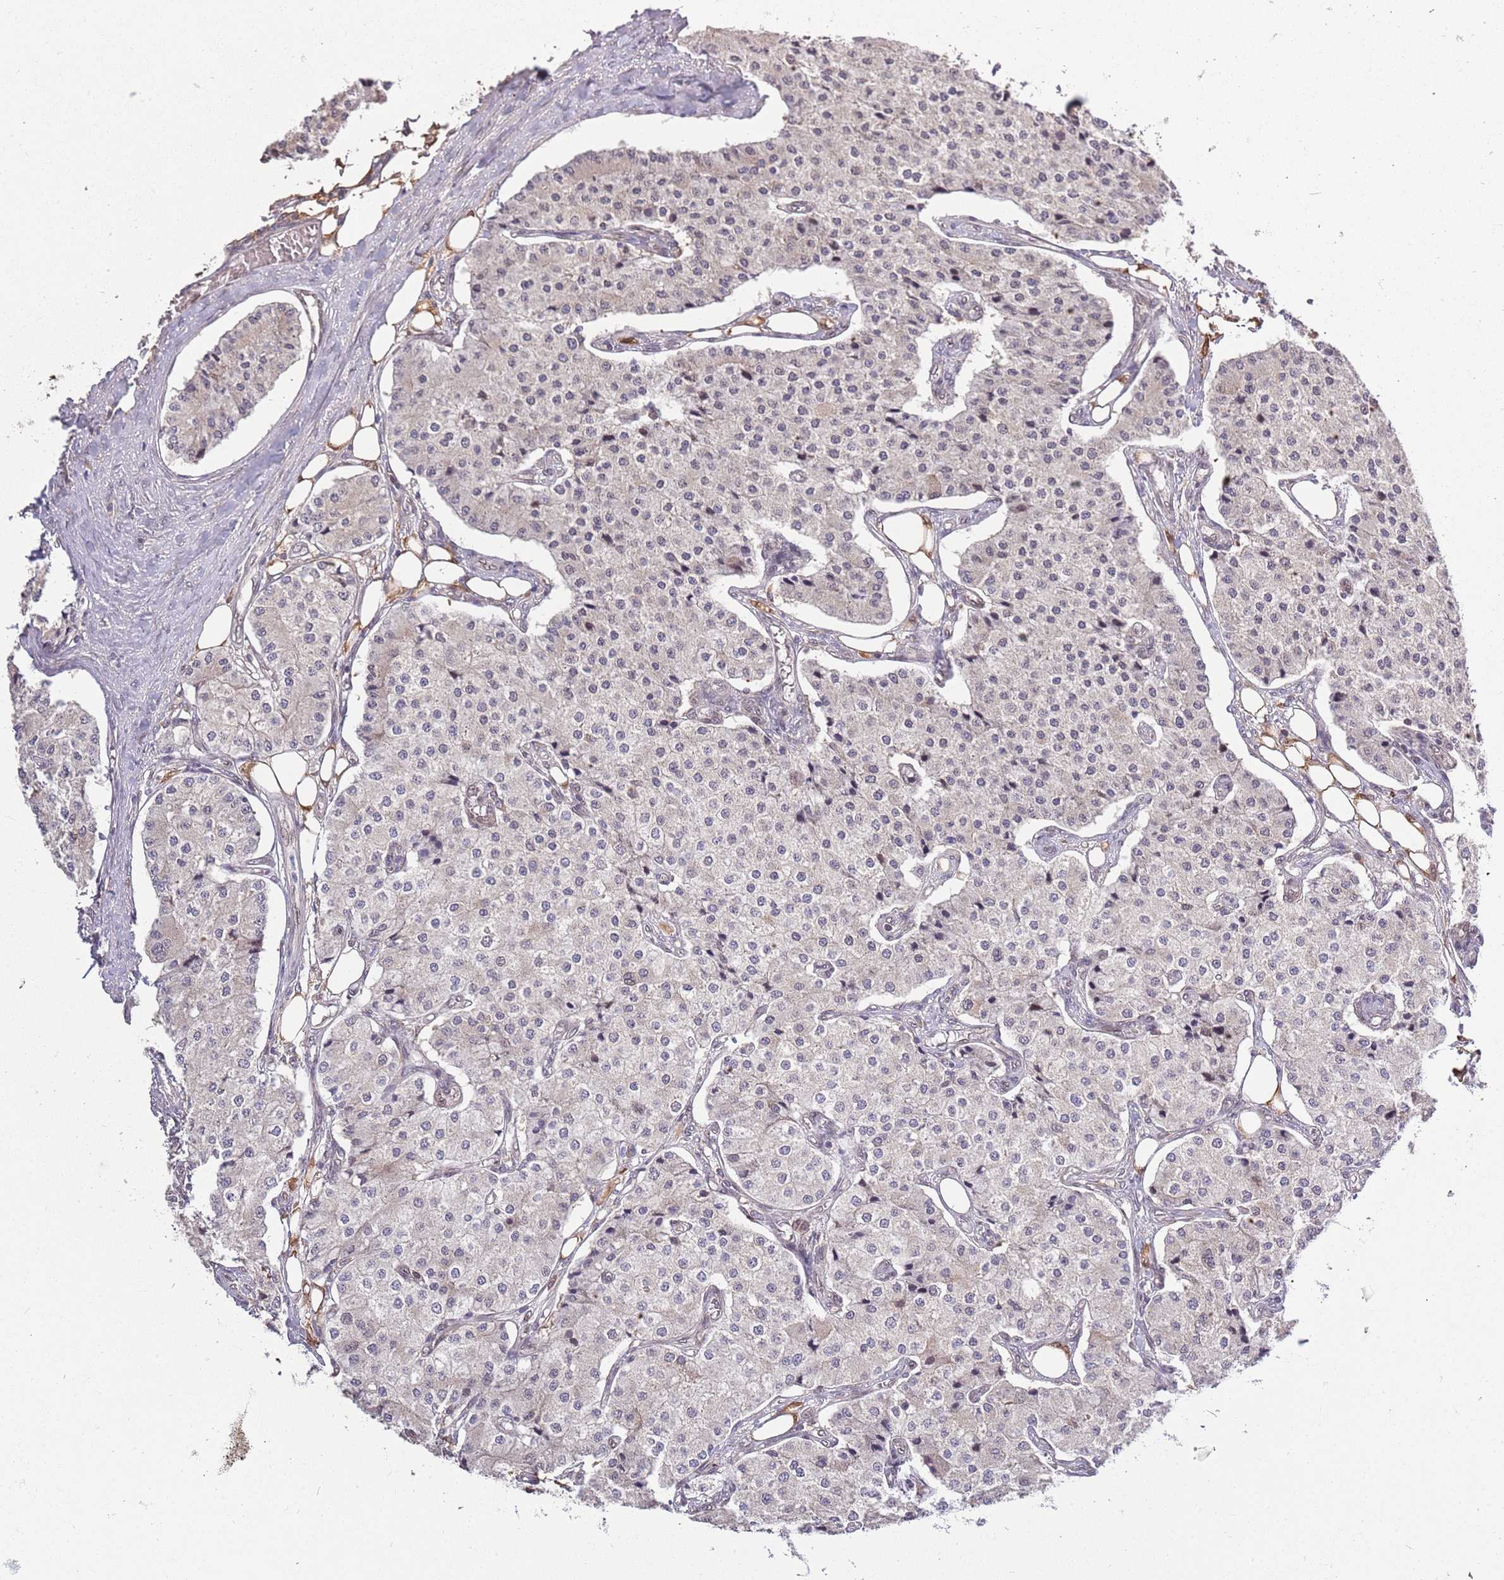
{"staining": {"intensity": "negative", "quantity": "none", "location": "none"}, "tissue": "carcinoid", "cell_type": "Tumor cells", "image_type": "cancer", "snomed": [{"axis": "morphology", "description": "Carcinoid, malignant, NOS"}, {"axis": "topography", "description": "Colon"}], "caption": "Immunohistochemistry micrograph of neoplastic tissue: carcinoid (malignant) stained with DAB (3,3'-diaminobenzidine) reveals no significant protein expression in tumor cells.", "gene": "ZNF665", "patient": {"sex": "female", "age": 52}}